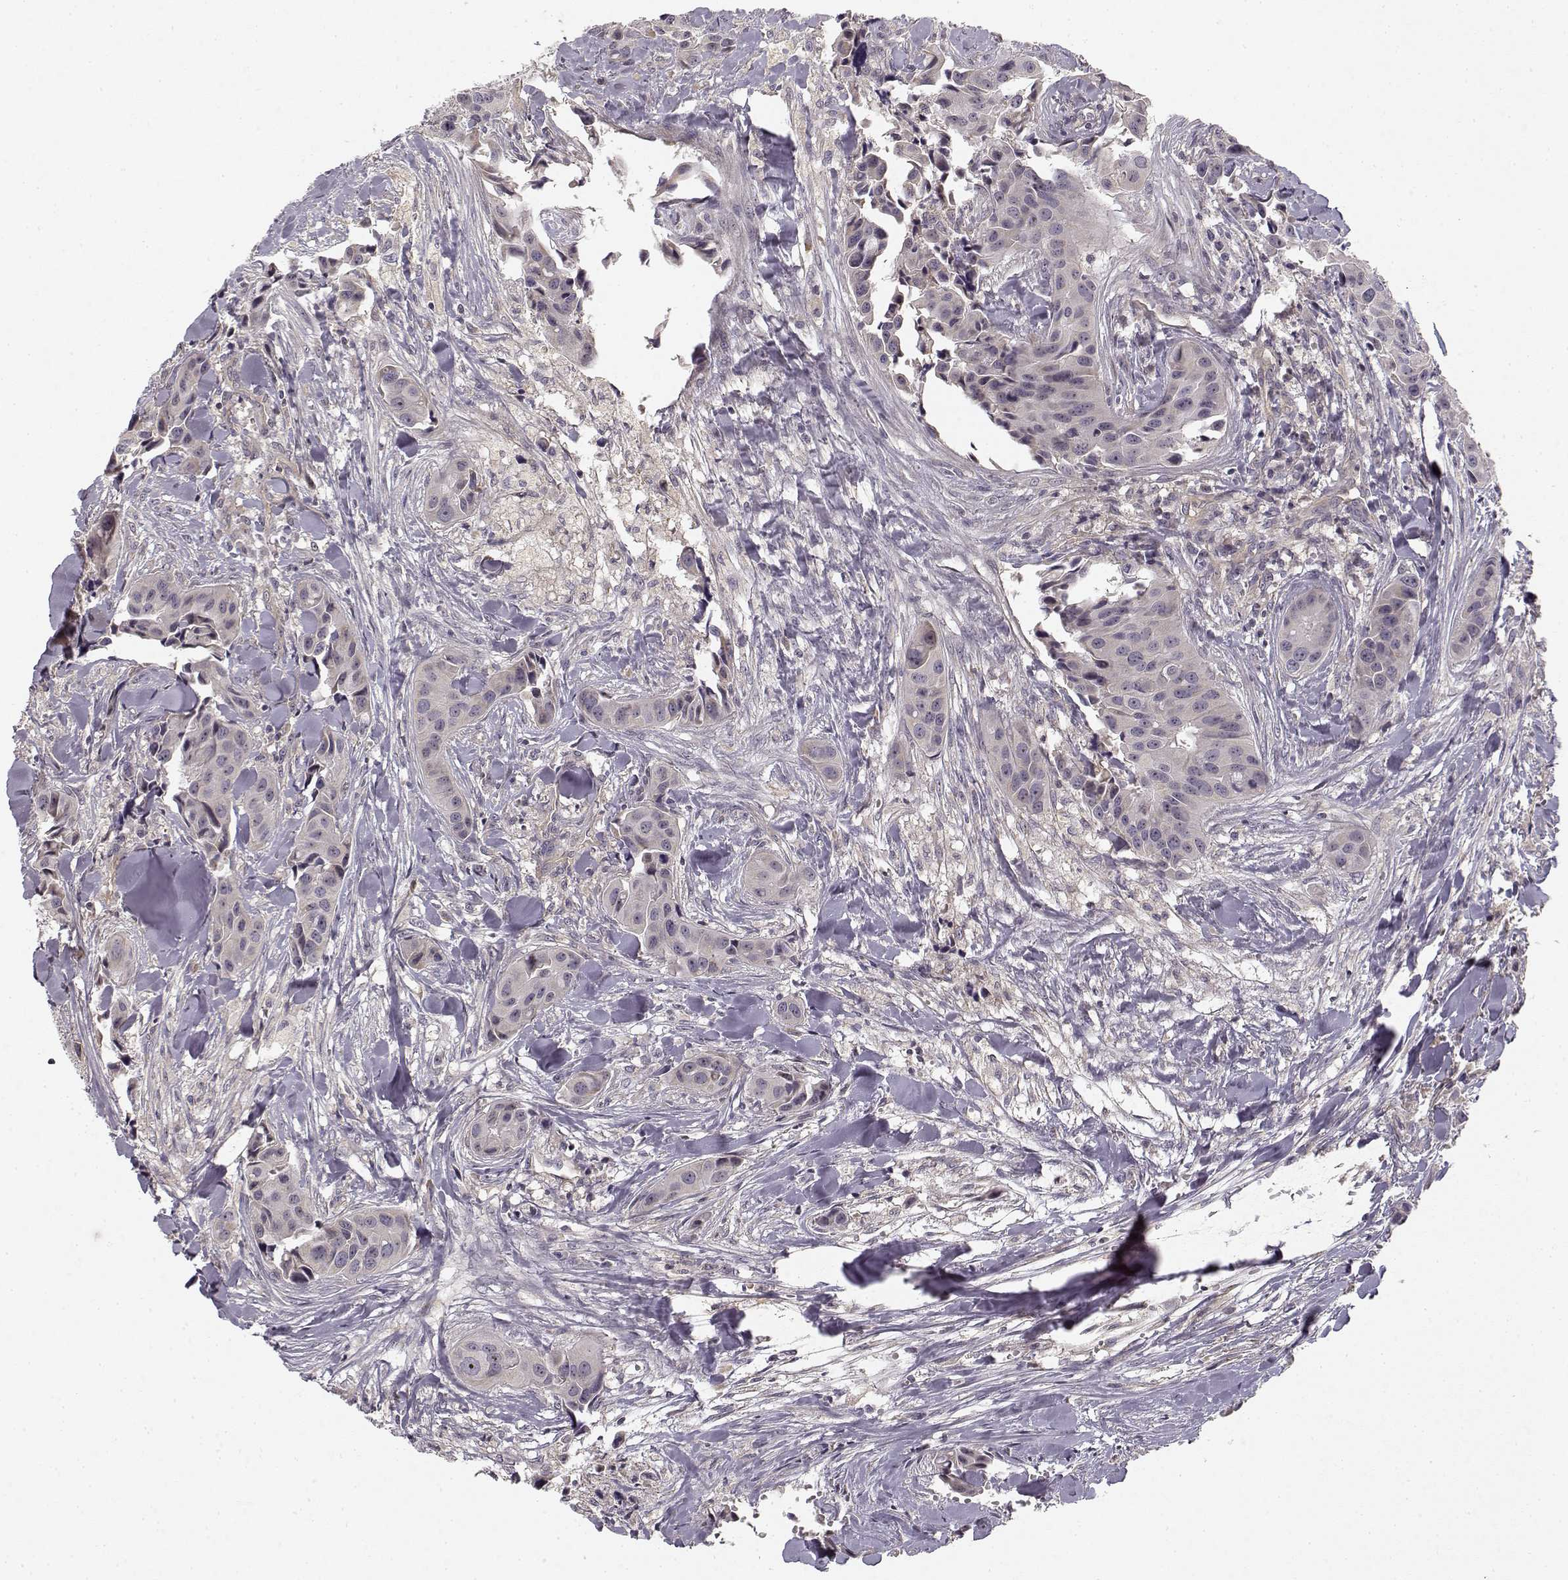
{"staining": {"intensity": "negative", "quantity": "none", "location": "none"}, "tissue": "head and neck cancer", "cell_type": "Tumor cells", "image_type": "cancer", "snomed": [{"axis": "morphology", "description": "Adenocarcinoma, NOS"}, {"axis": "topography", "description": "Head-Neck"}], "caption": "The micrograph displays no staining of tumor cells in head and neck cancer (adenocarcinoma).", "gene": "MED12L", "patient": {"sex": "male", "age": 76}}